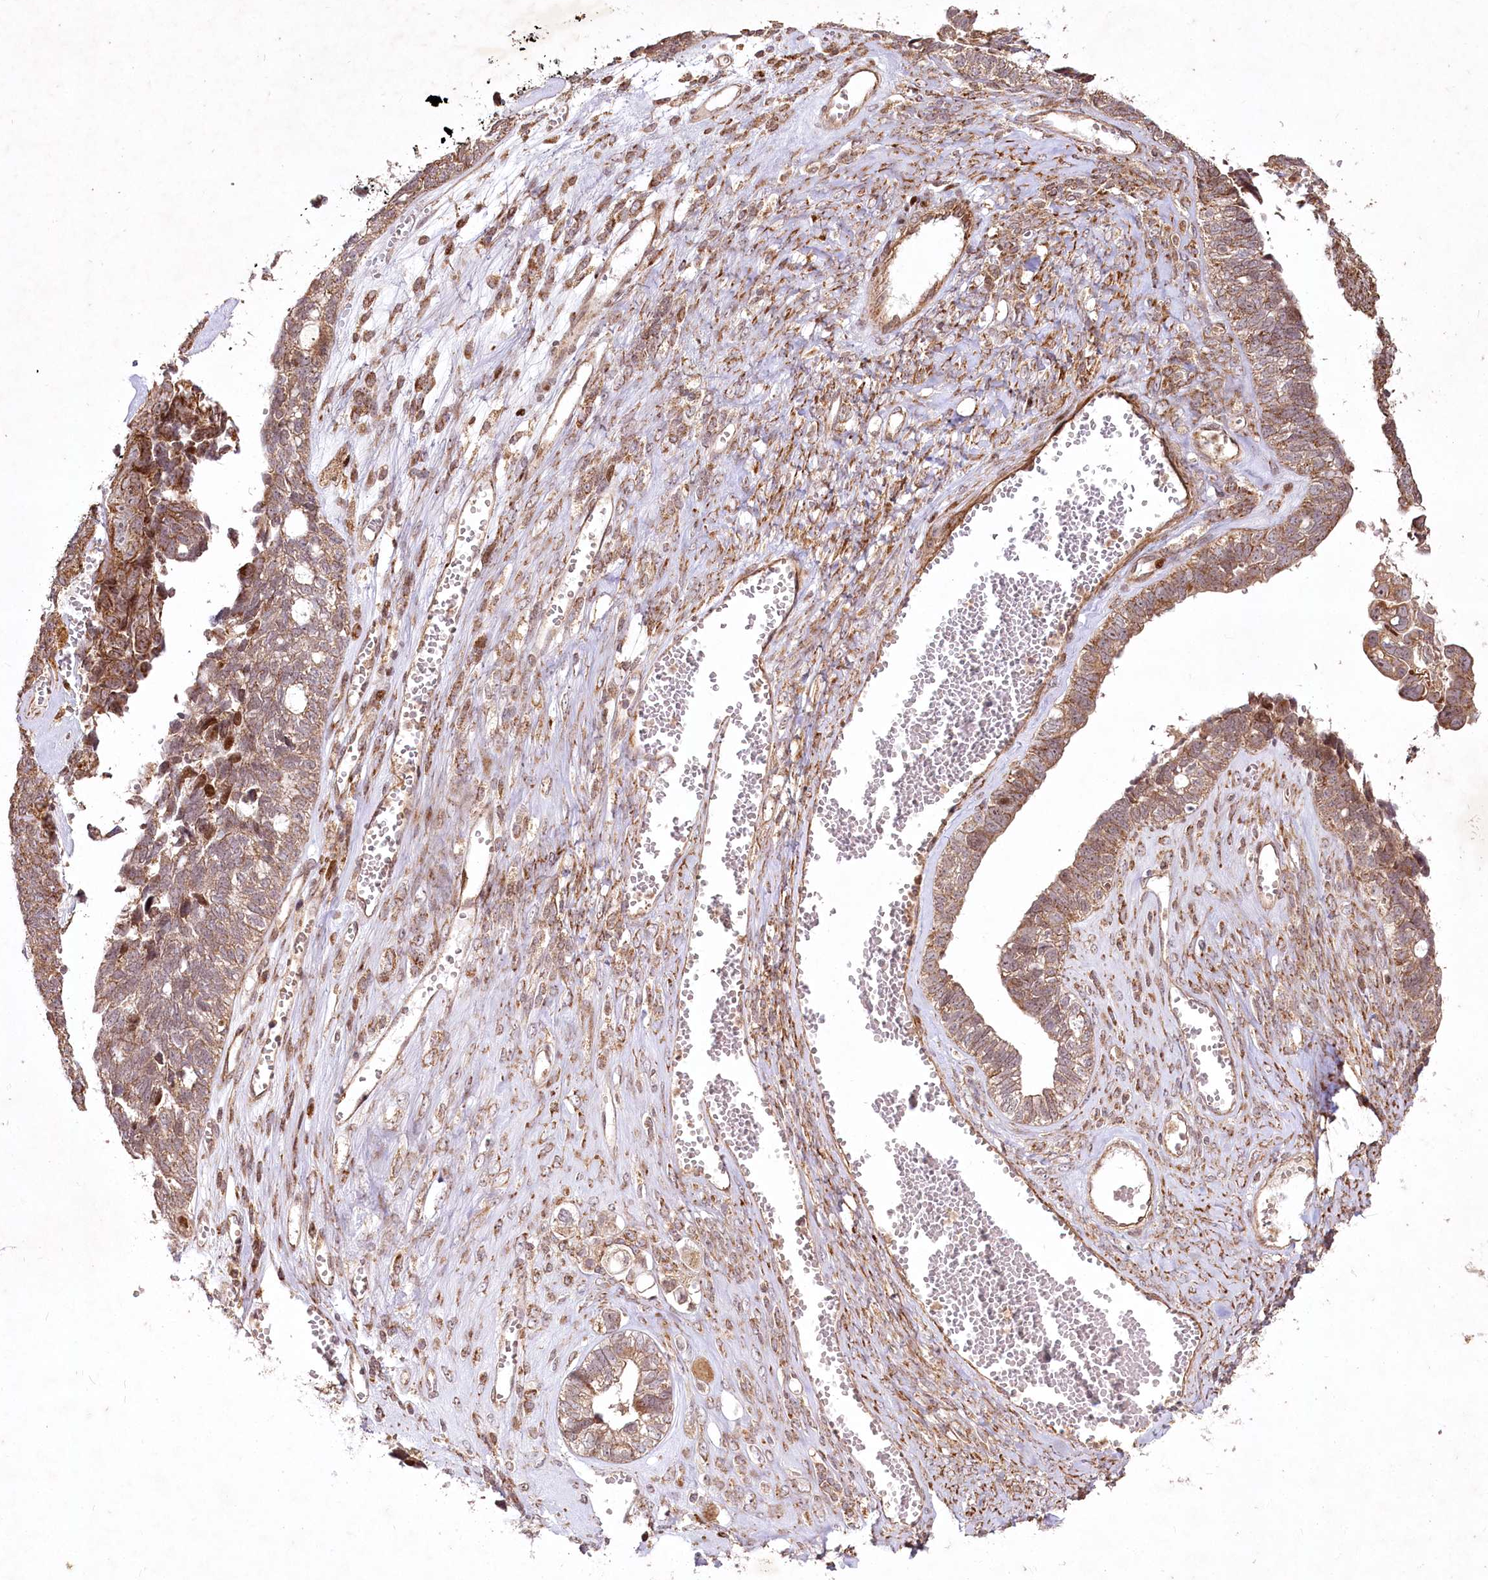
{"staining": {"intensity": "moderate", "quantity": ">75%", "location": "cytoplasmic/membranous"}, "tissue": "ovarian cancer", "cell_type": "Tumor cells", "image_type": "cancer", "snomed": [{"axis": "morphology", "description": "Cystadenocarcinoma, serous, NOS"}, {"axis": "topography", "description": "Ovary"}], "caption": "The image displays a brown stain indicating the presence of a protein in the cytoplasmic/membranous of tumor cells in ovarian serous cystadenocarcinoma.", "gene": "PSTK", "patient": {"sex": "female", "age": 79}}